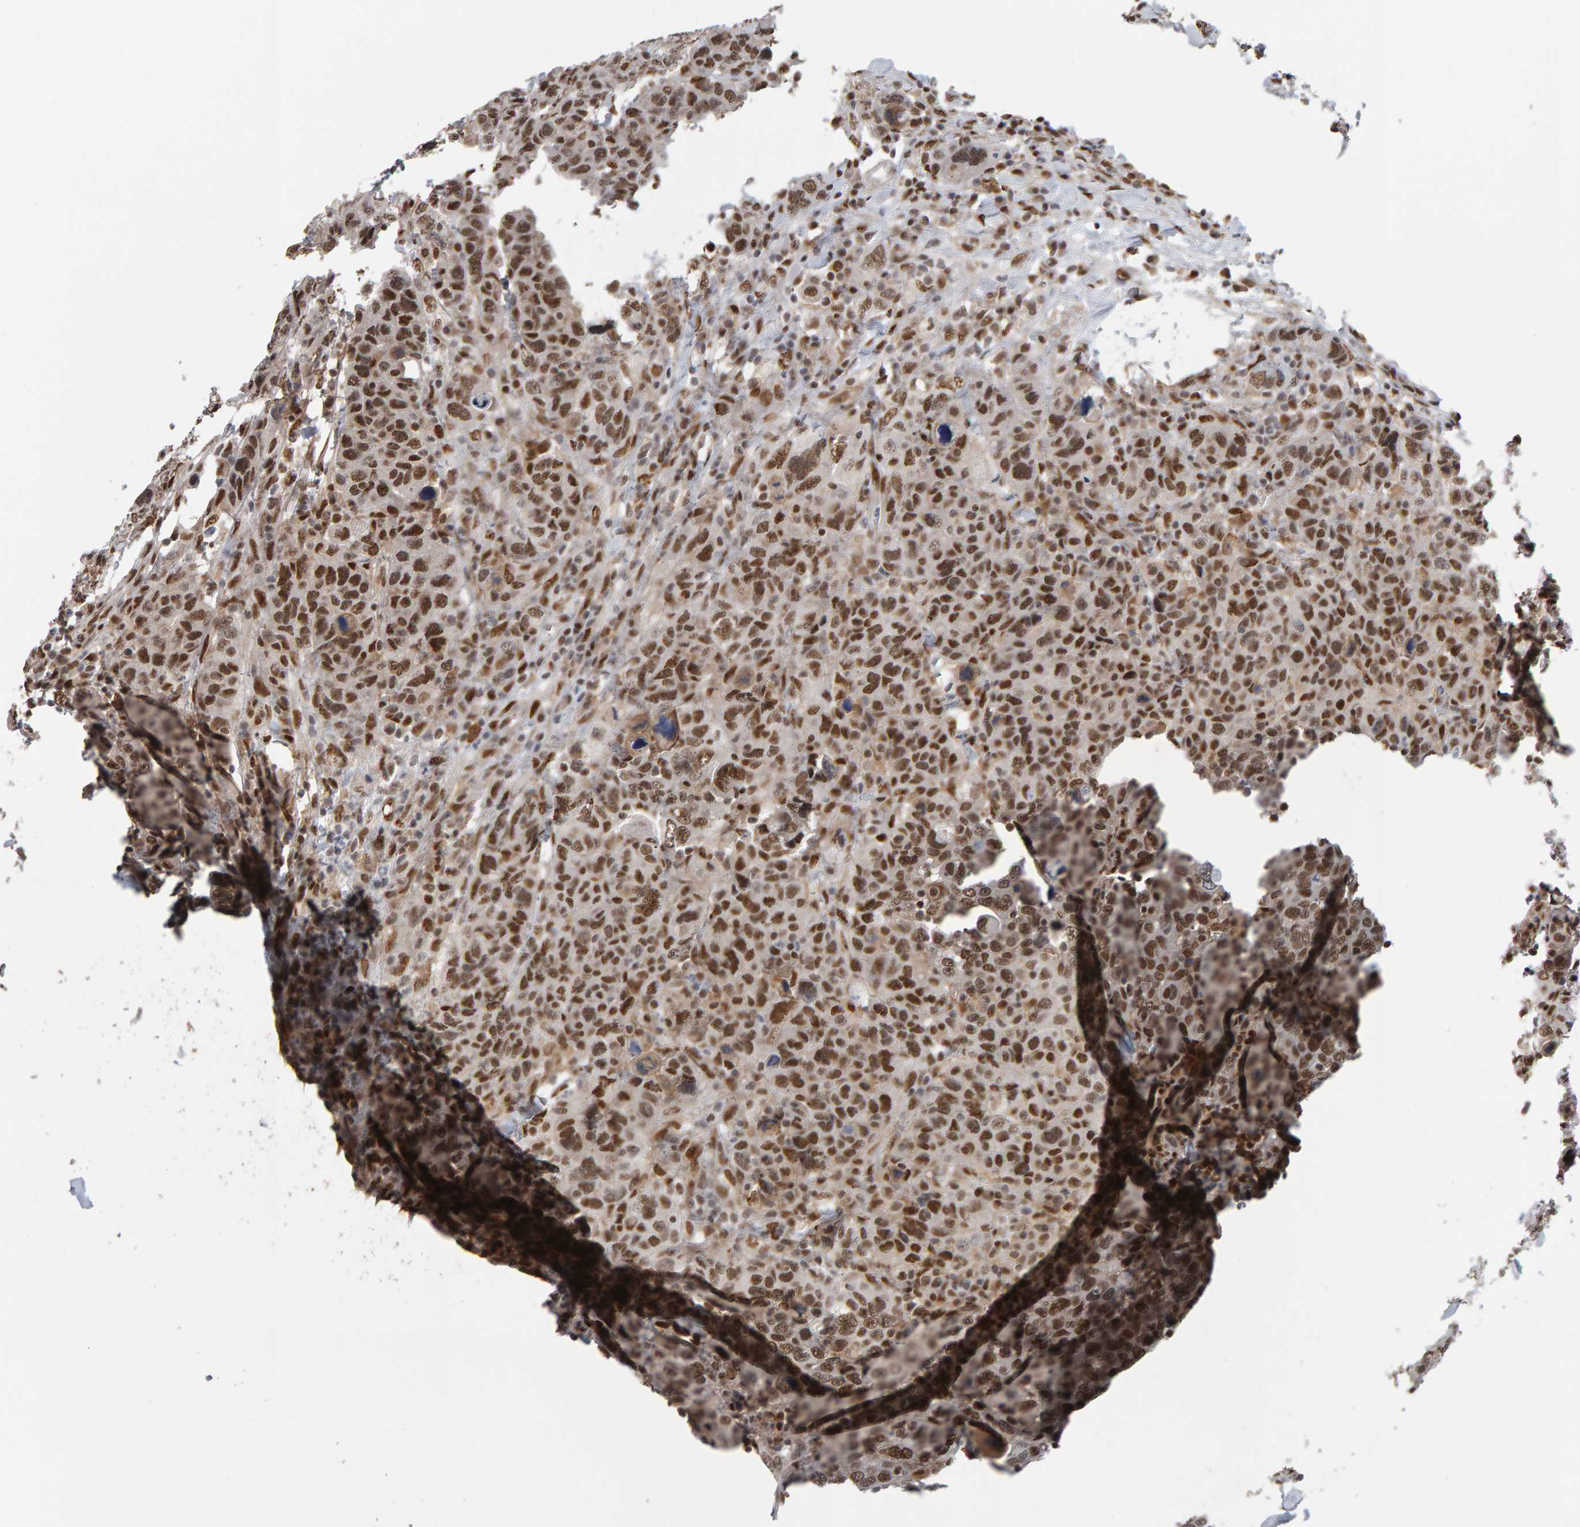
{"staining": {"intensity": "moderate", "quantity": ">75%", "location": "nuclear"}, "tissue": "breast cancer", "cell_type": "Tumor cells", "image_type": "cancer", "snomed": [{"axis": "morphology", "description": "Duct carcinoma"}, {"axis": "topography", "description": "Breast"}], "caption": "IHC image of breast cancer (invasive ductal carcinoma) stained for a protein (brown), which exhibits medium levels of moderate nuclear positivity in approximately >75% of tumor cells.", "gene": "ATF7IP", "patient": {"sex": "female", "age": 37}}